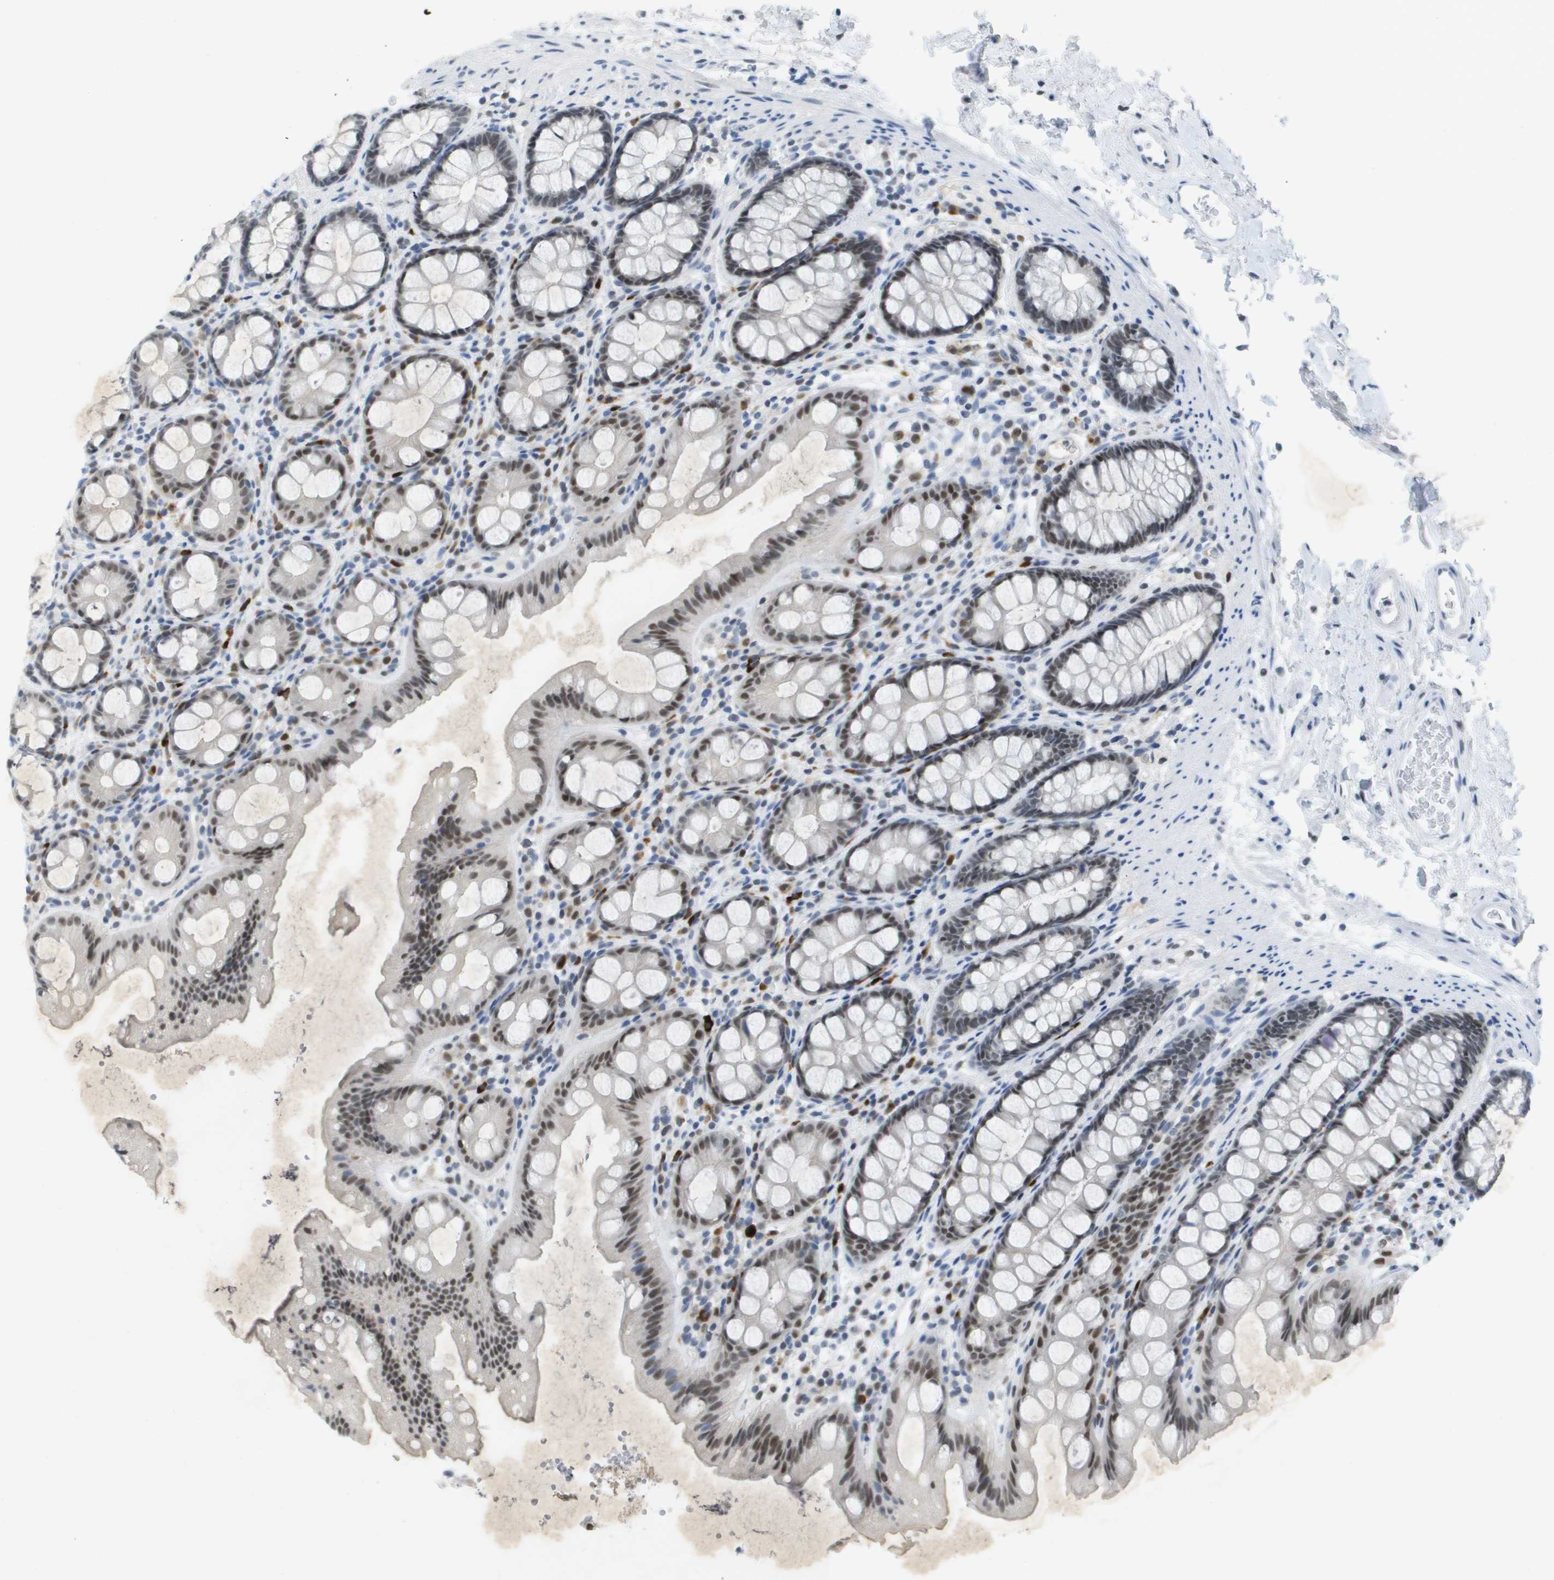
{"staining": {"intensity": "moderate", "quantity": ">75%", "location": "nuclear"}, "tissue": "rectum", "cell_type": "Glandular cells", "image_type": "normal", "snomed": [{"axis": "morphology", "description": "Normal tissue, NOS"}, {"axis": "topography", "description": "Rectum"}], "caption": "Benign rectum displays moderate nuclear positivity in approximately >75% of glandular cells, visualized by immunohistochemistry.", "gene": "TP53RK", "patient": {"sex": "female", "age": 65}}